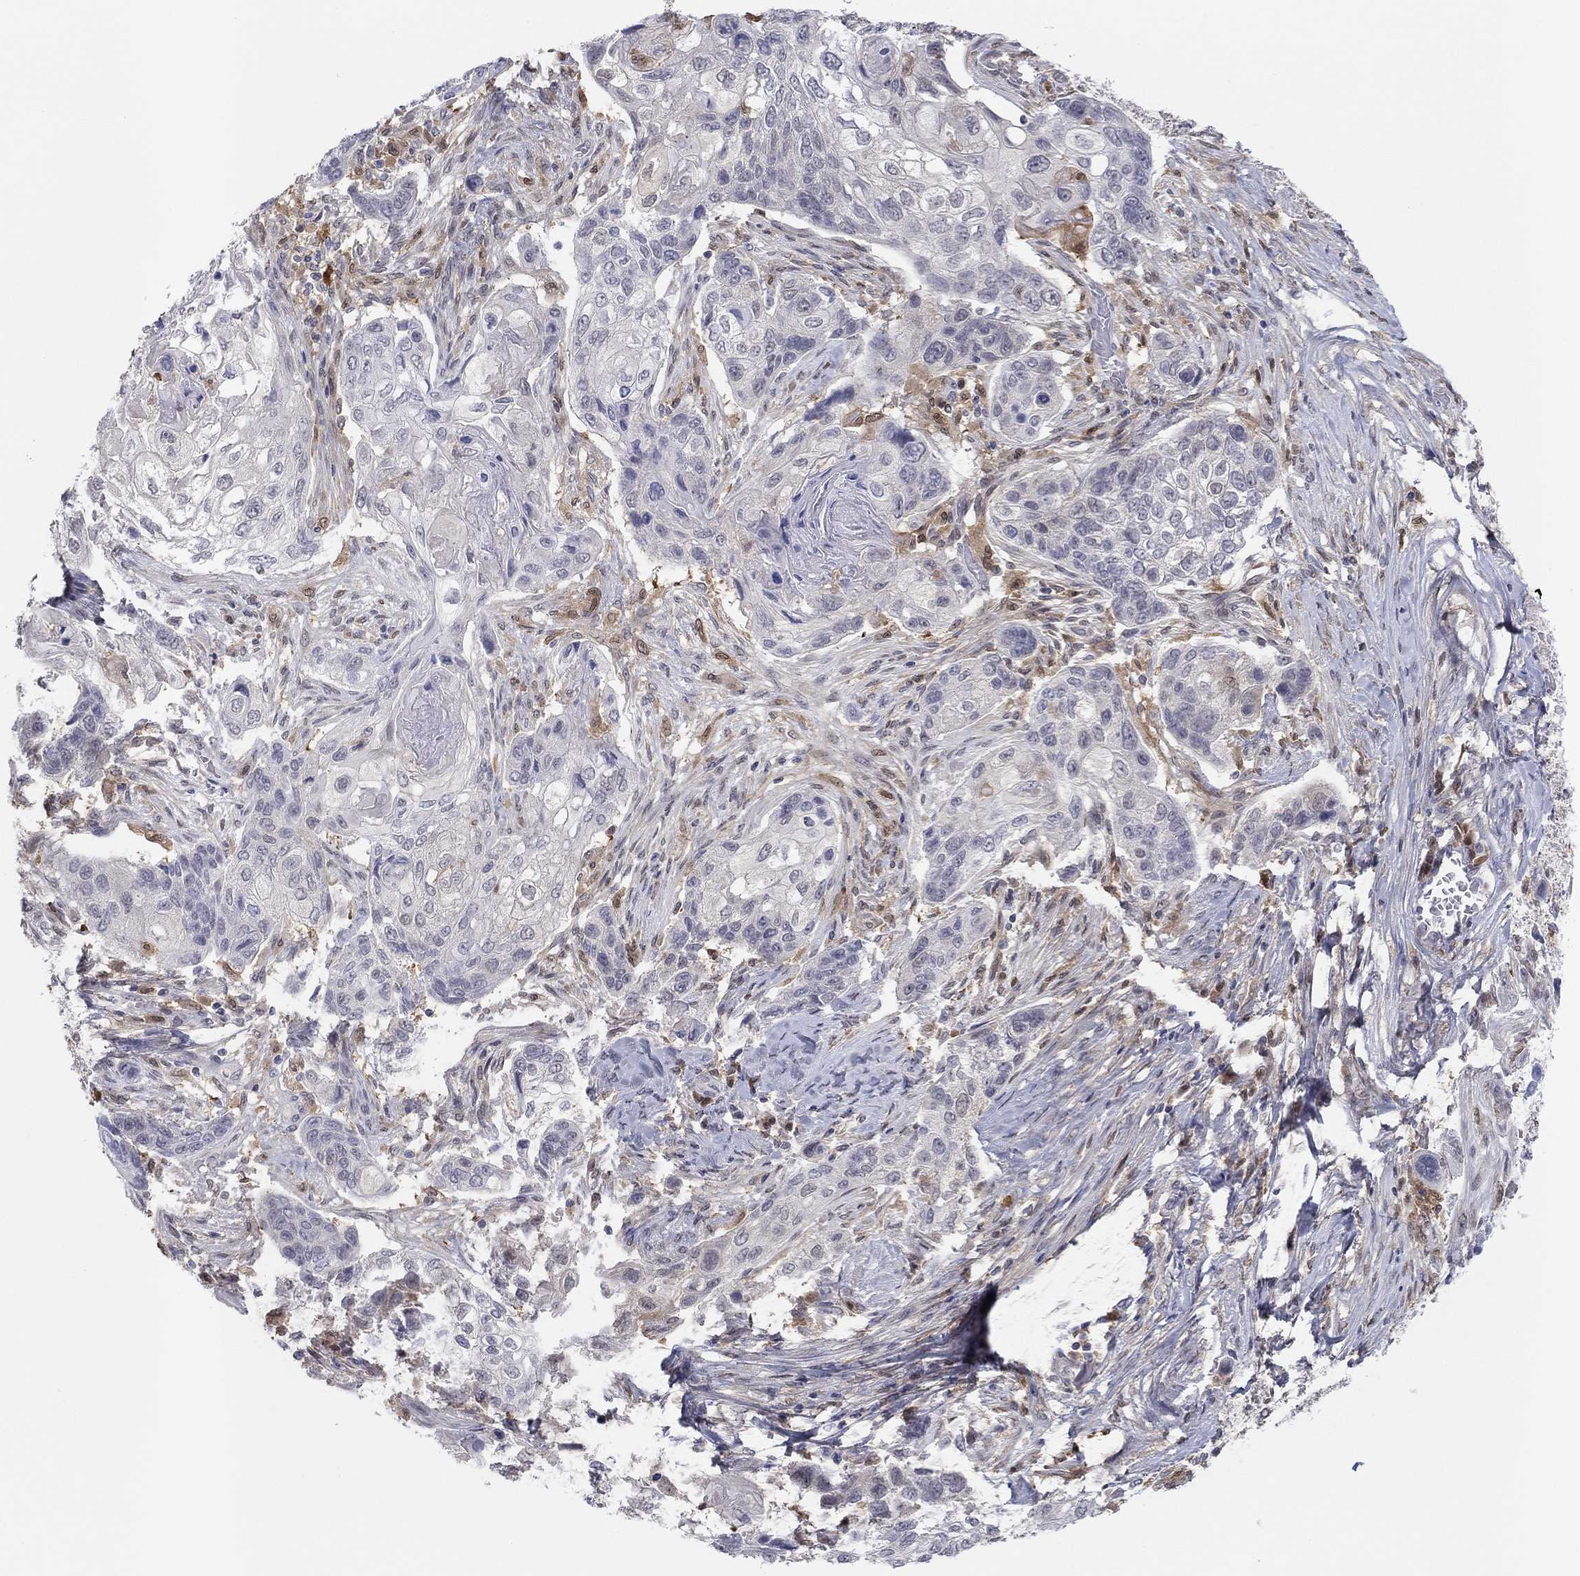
{"staining": {"intensity": "weak", "quantity": "<25%", "location": "cytoplasmic/membranous"}, "tissue": "lung cancer", "cell_type": "Tumor cells", "image_type": "cancer", "snomed": [{"axis": "morphology", "description": "Normal tissue, NOS"}, {"axis": "morphology", "description": "Squamous cell carcinoma, NOS"}, {"axis": "topography", "description": "Bronchus"}, {"axis": "topography", "description": "Lung"}], "caption": "Immunohistochemistry (IHC) histopathology image of squamous cell carcinoma (lung) stained for a protein (brown), which displays no expression in tumor cells. The staining is performed using DAB brown chromogen with nuclei counter-stained in using hematoxylin.", "gene": "PDXK", "patient": {"sex": "male", "age": 69}}